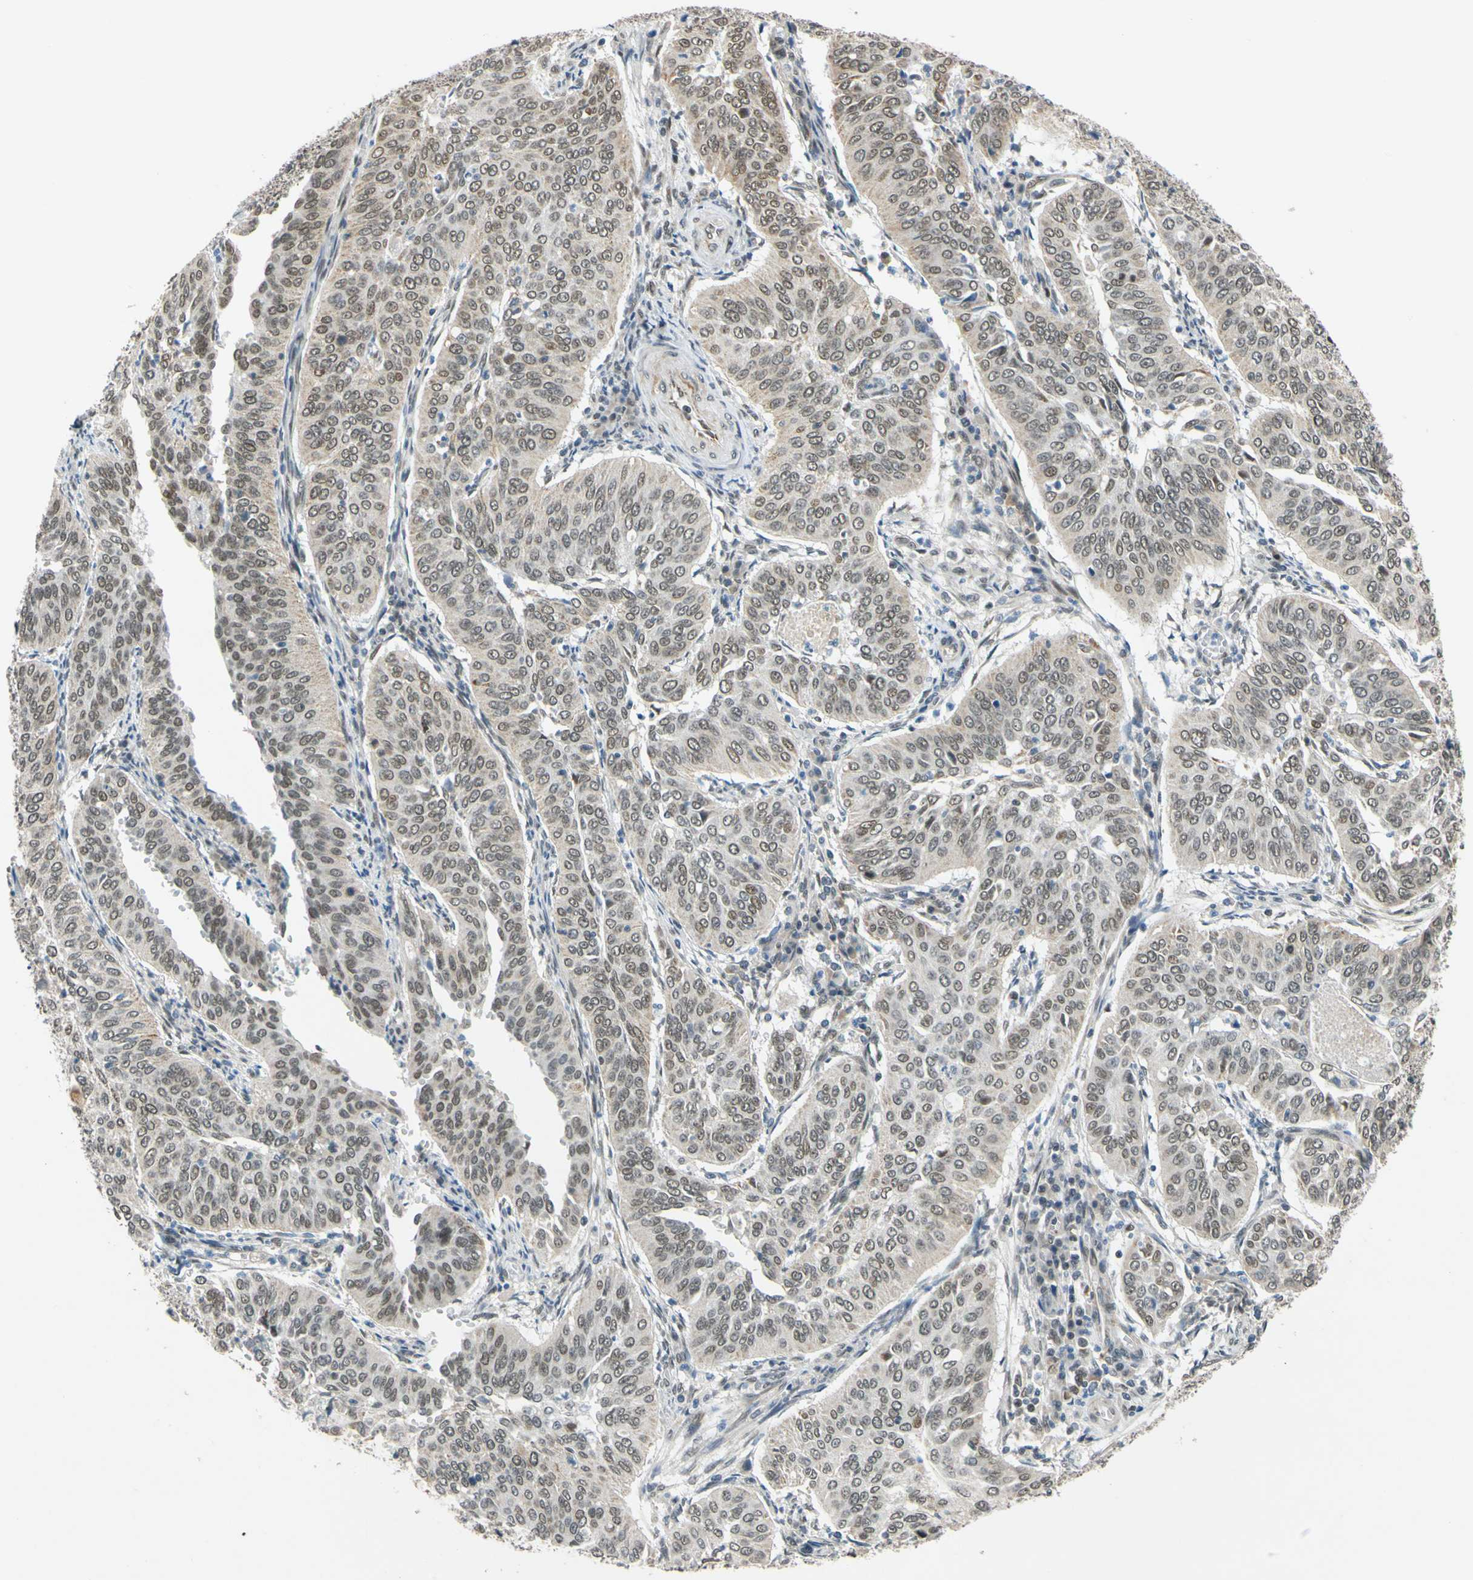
{"staining": {"intensity": "weak", "quantity": ">75%", "location": "cytoplasmic/membranous,nuclear"}, "tissue": "cervical cancer", "cell_type": "Tumor cells", "image_type": "cancer", "snomed": [{"axis": "morphology", "description": "Normal tissue, NOS"}, {"axis": "morphology", "description": "Squamous cell carcinoma, NOS"}, {"axis": "topography", "description": "Cervix"}], "caption": "The photomicrograph demonstrates staining of cervical cancer (squamous cell carcinoma), revealing weak cytoplasmic/membranous and nuclear protein expression (brown color) within tumor cells. (IHC, brightfield microscopy, high magnification).", "gene": "POGZ", "patient": {"sex": "female", "age": 39}}